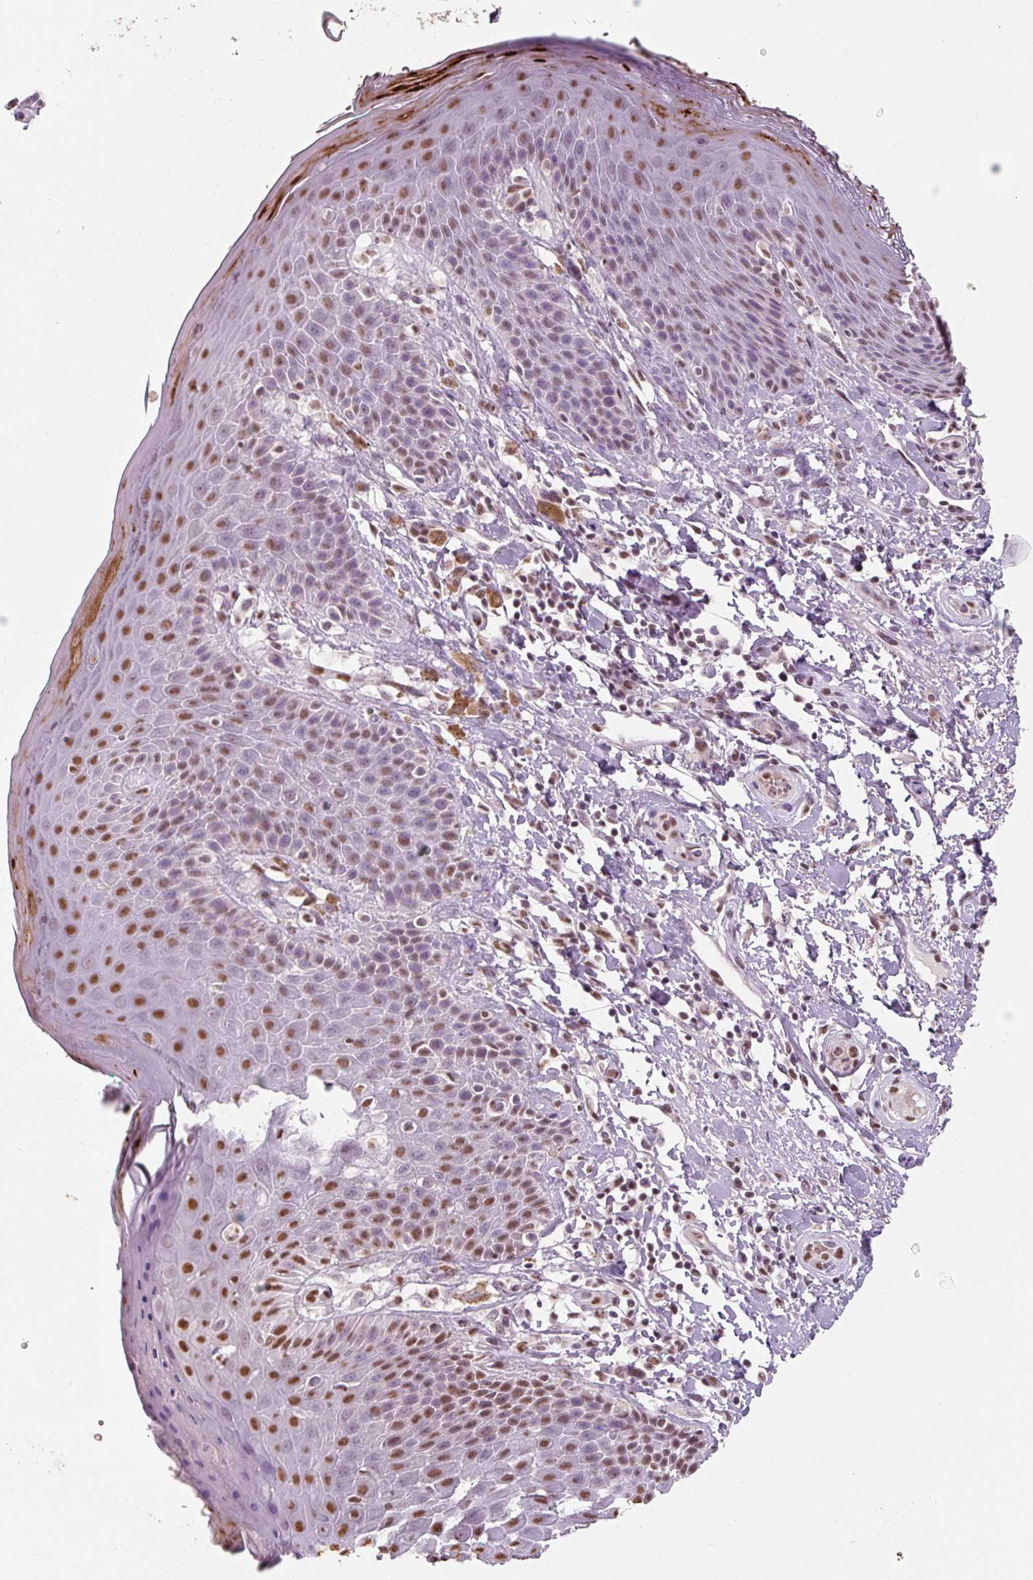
{"staining": {"intensity": "moderate", "quantity": ">75%", "location": "nuclear"}, "tissue": "skin", "cell_type": "Epidermal cells", "image_type": "normal", "snomed": [{"axis": "morphology", "description": "Normal tissue, NOS"}, {"axis": "topography", "description": "Peripheral nerve tissue"}], "caption": "Immunohistochemical staining of benign skin displays medium levels of moderate nuclear expression in approximately >75% of epidermal cells. The protein of interest is stained brown, and the nuclei are stained in blue (DAB IHC with brightfield microscopy, high magnification).", "gene": "ENSG00000291316", "patient": {"sex": "male", "age": 51}}